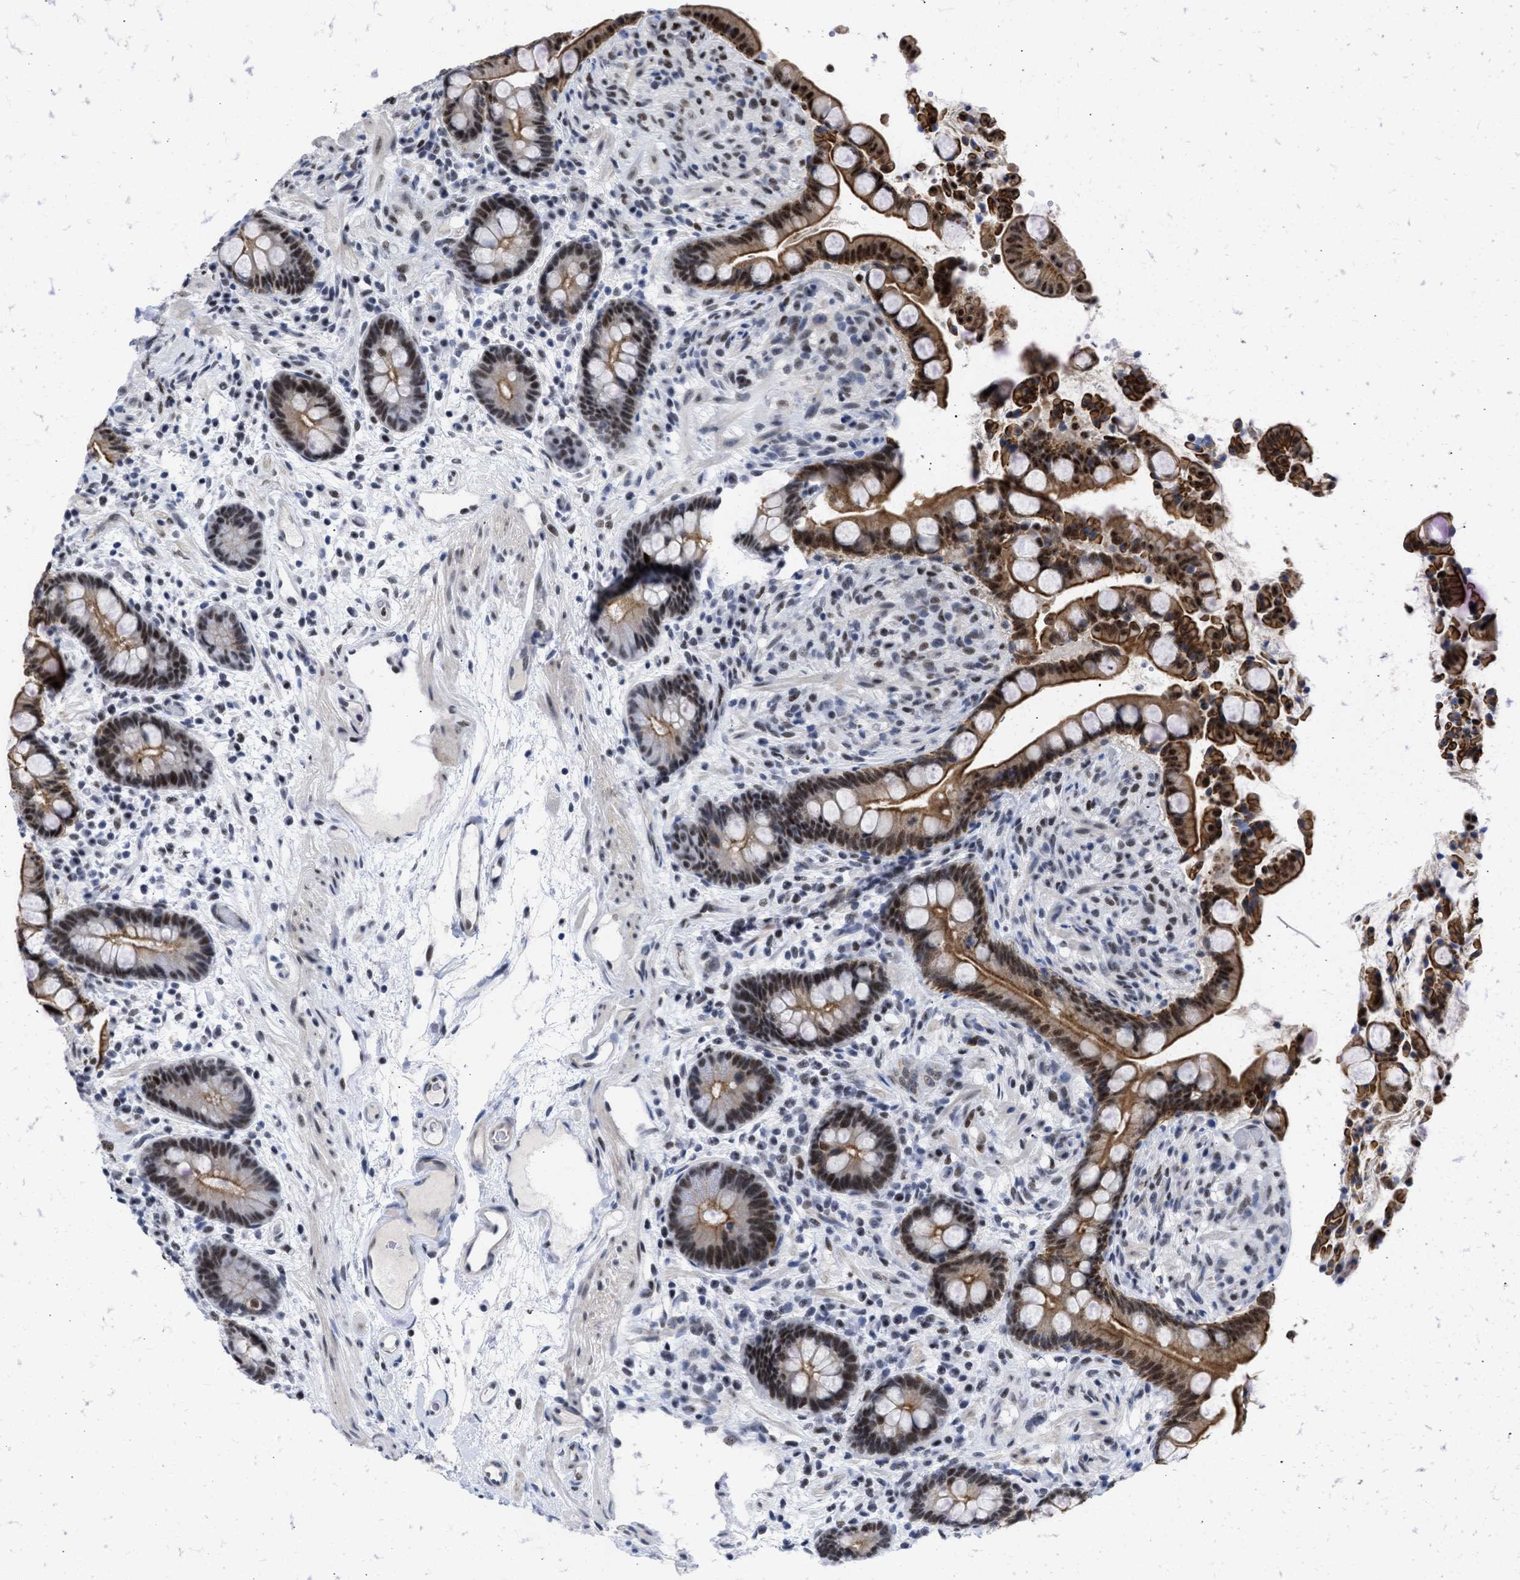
{"staining": {"intensity": "negative", "quantity": "none", "location": "none"}, "tissue": "colon", "cell_type": "Endothelial cells", "image_type": "normal", "snomed": [{"axis": "morphology", "description": "Normal tissue, NOS"}, {"axis": "topography", "description": "Colon"}], "caption": "Endothelial cells are negative for protein expression in normal human colon. (DAB immunohistochemistry (IHC), high magnification).", "gene": "DDX41", "patient": {"sex": "male", "age": 73}}